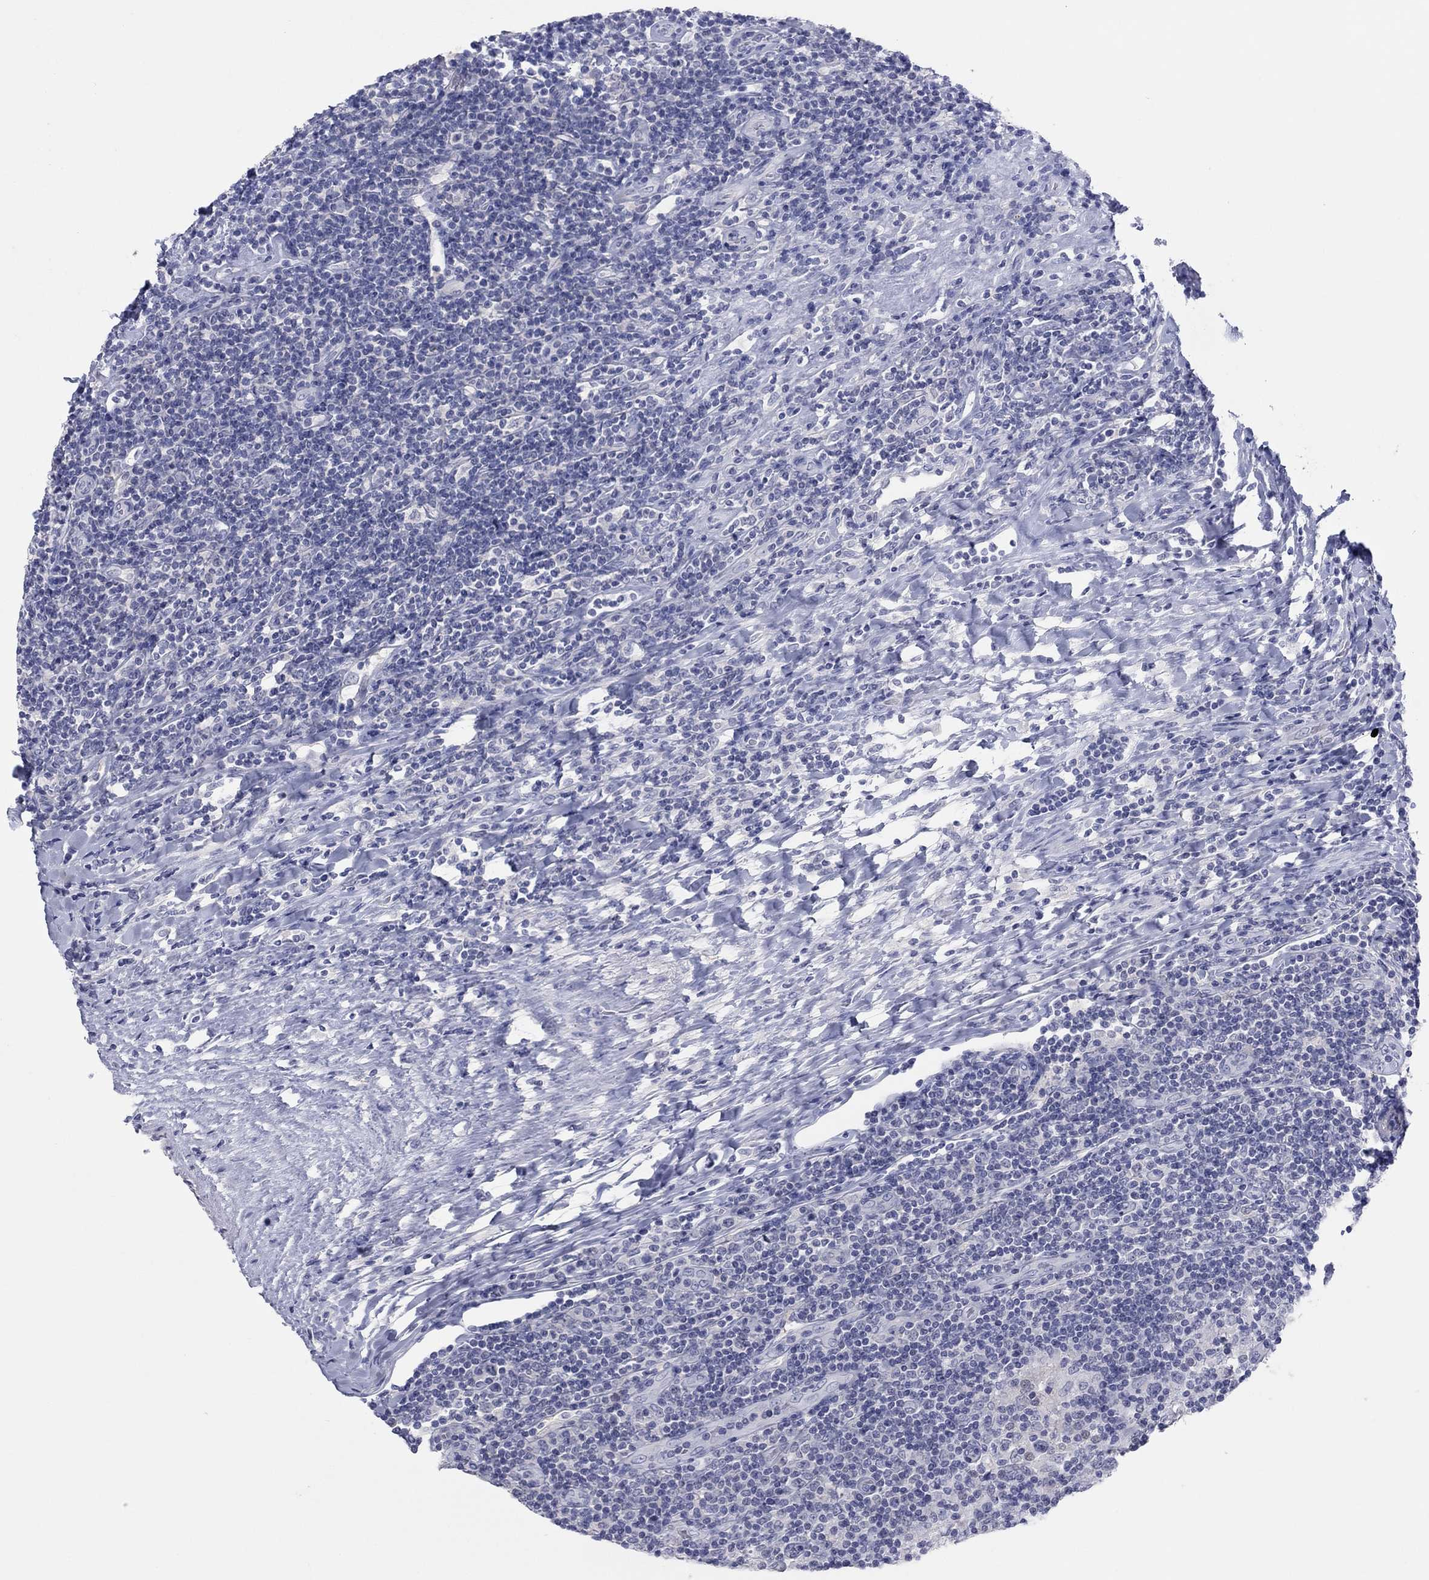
{"staining": {"intensity": "negative", "quantity": "none", "location": "none"}, "tissue": "lymphoma", "cell_type": "Tumor cells", "image_type": "cancer", "snomed": [{"axis": "morphology", "description": "Hodgkin's disease, NOS"}, {"axis": "topography", "description": "Lymph node"}], "caption": "Immunohistochemistry image of neoplastic tissue: human Hodgkin's disease stained with DAB exhibits no significant protein staining in tumor cells.", "gene": "CPNE6", "patient": {"sex": "male", "age": 40}}